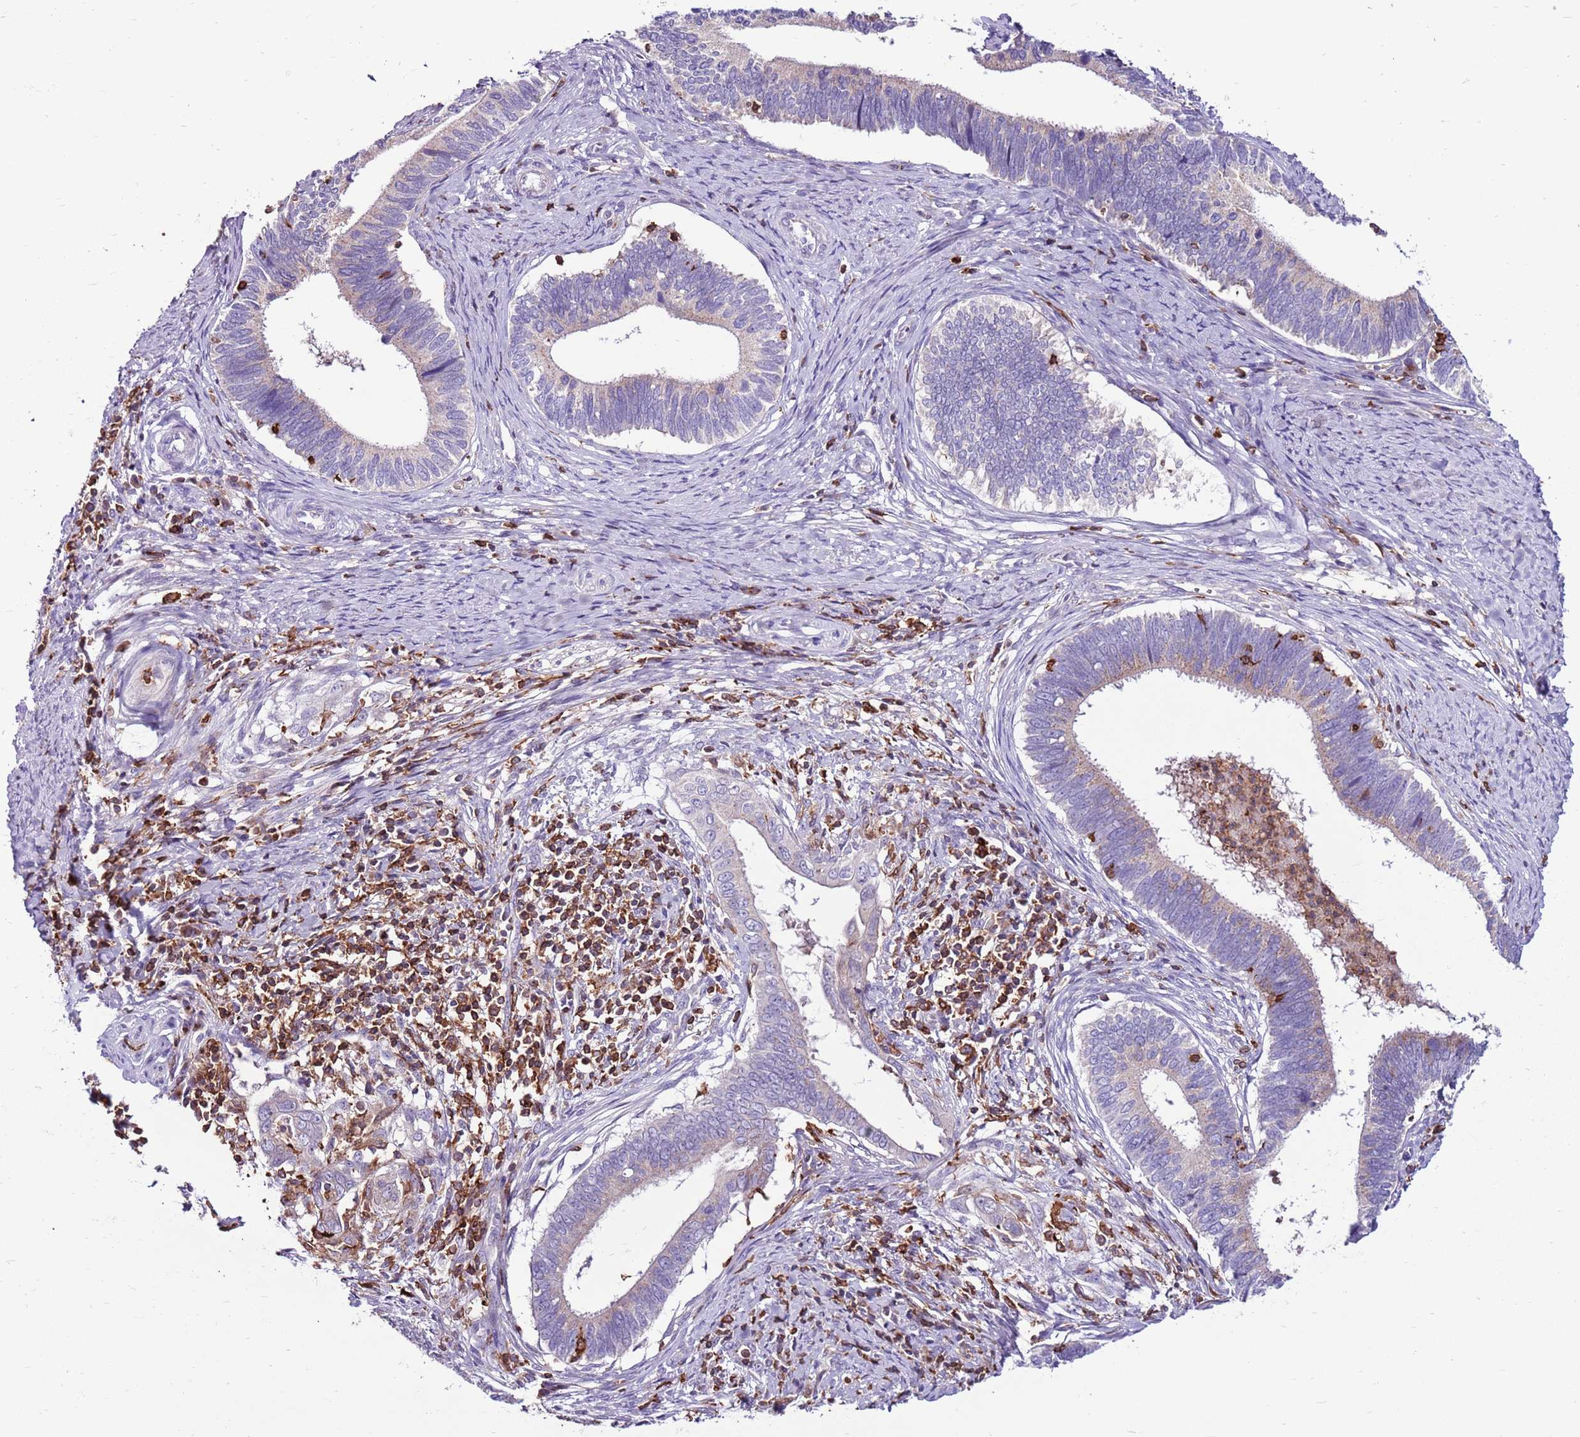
{"staining": {"intensity": "weak", "quantity": "<25%", "location": "cytoplasmic/membranous"}, "tissue": "cervical cancer", "cell_type": "Tumor cells", "image_type": "cancer", "snomed": [{"axis": "morphology", "description": "Adenocarcinoma, NOS"}, {"axis": "topography", "description": "Cervix"}], "caption": "Tumor cells show no significant staining in cervical adenocarcinoma.", "gene": "ZSWIM1", "patient": {"sex": "female", "age": 42}}